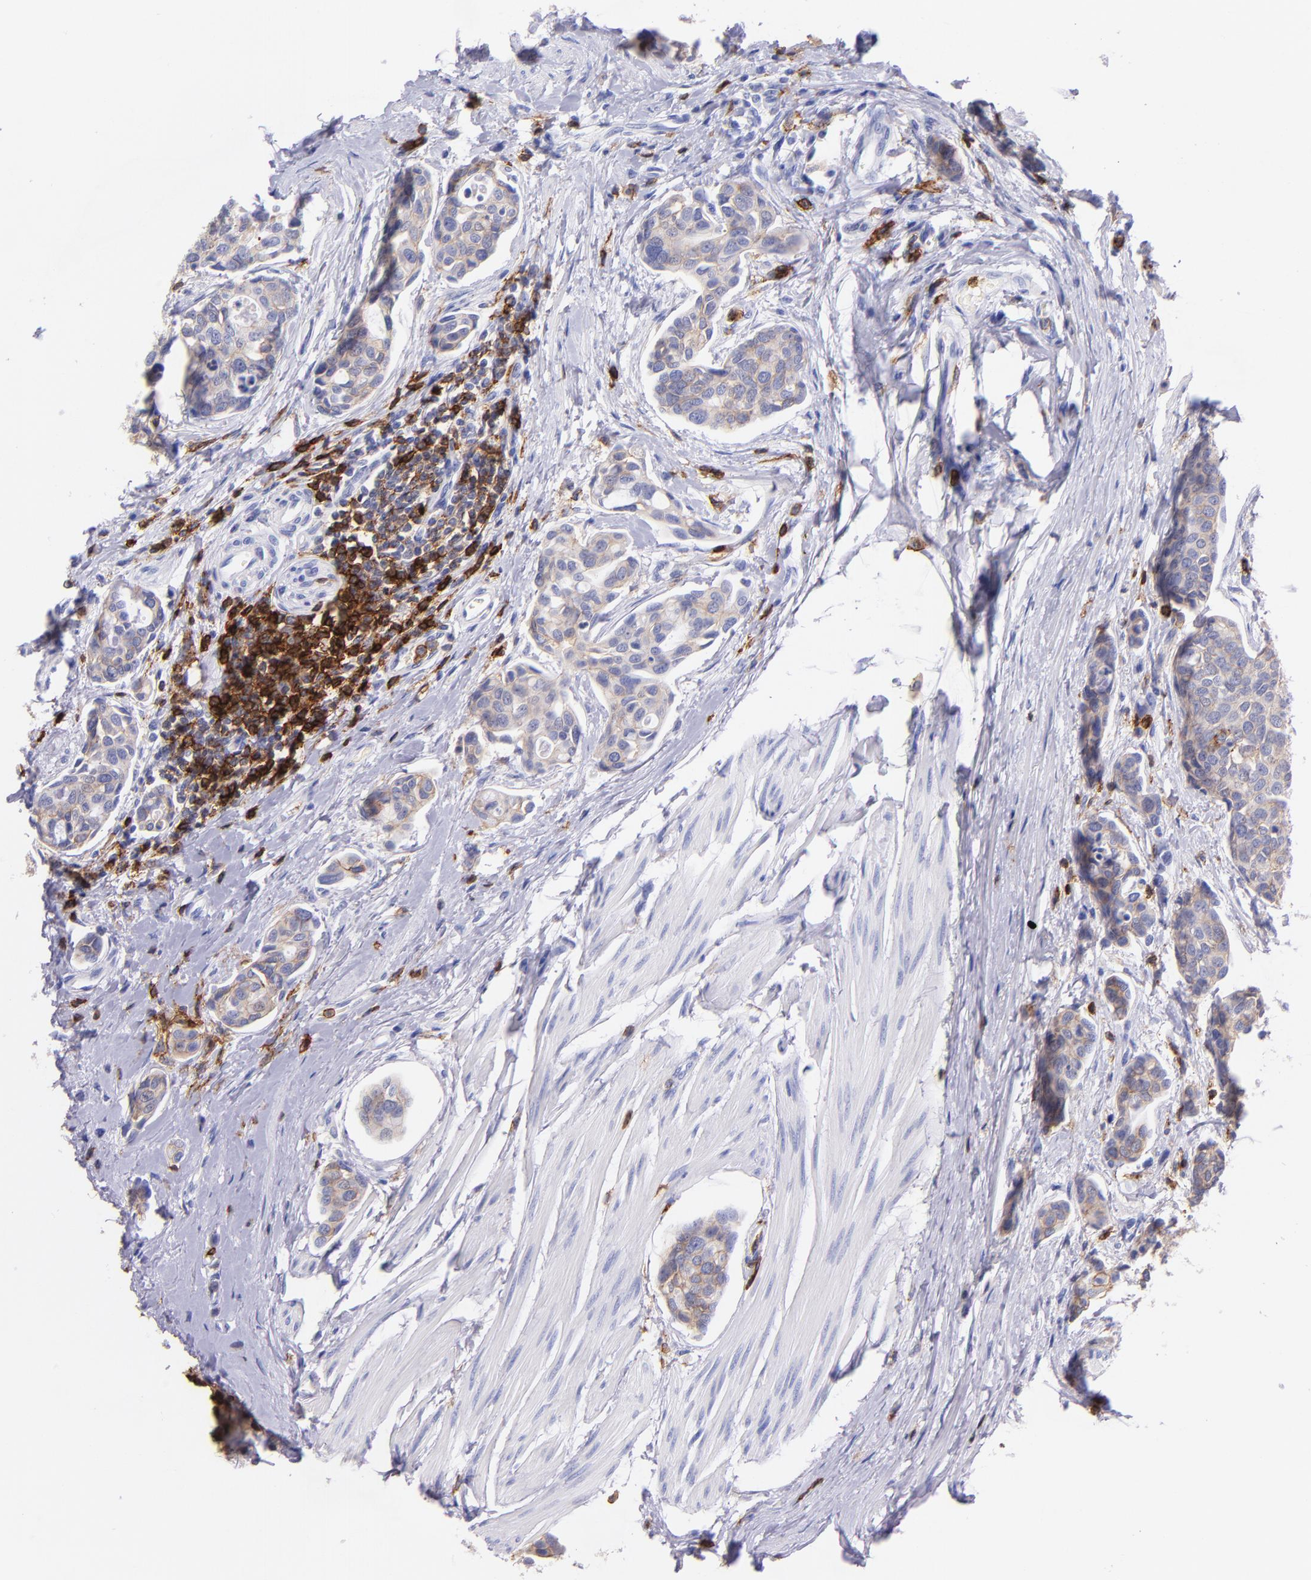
{"staining": {"intensity": "weak", "quantity": ">75%", "location": "cytoplasmic/membranous"}, "tissue": "urothelial cancer", "cell_type": "Tumor cells", "image_type": "cancer", "snomed": [{"axis": "morphology", "description": "Urothelial carcinoma, High grade"}, {"axis": "topography", "description": "Urinary bladder"}], "caption": "This histopathology image exhibits urothelial cancer stained with immunohistochemistry (IHC) to label a protein in brown. The cytoplasmic/membranous of tumor cells show weak positivity for the protein. Nuclei are counter-stained blue.", "gene": "SPN", "patient": {"sex": "male", "age": 78}}